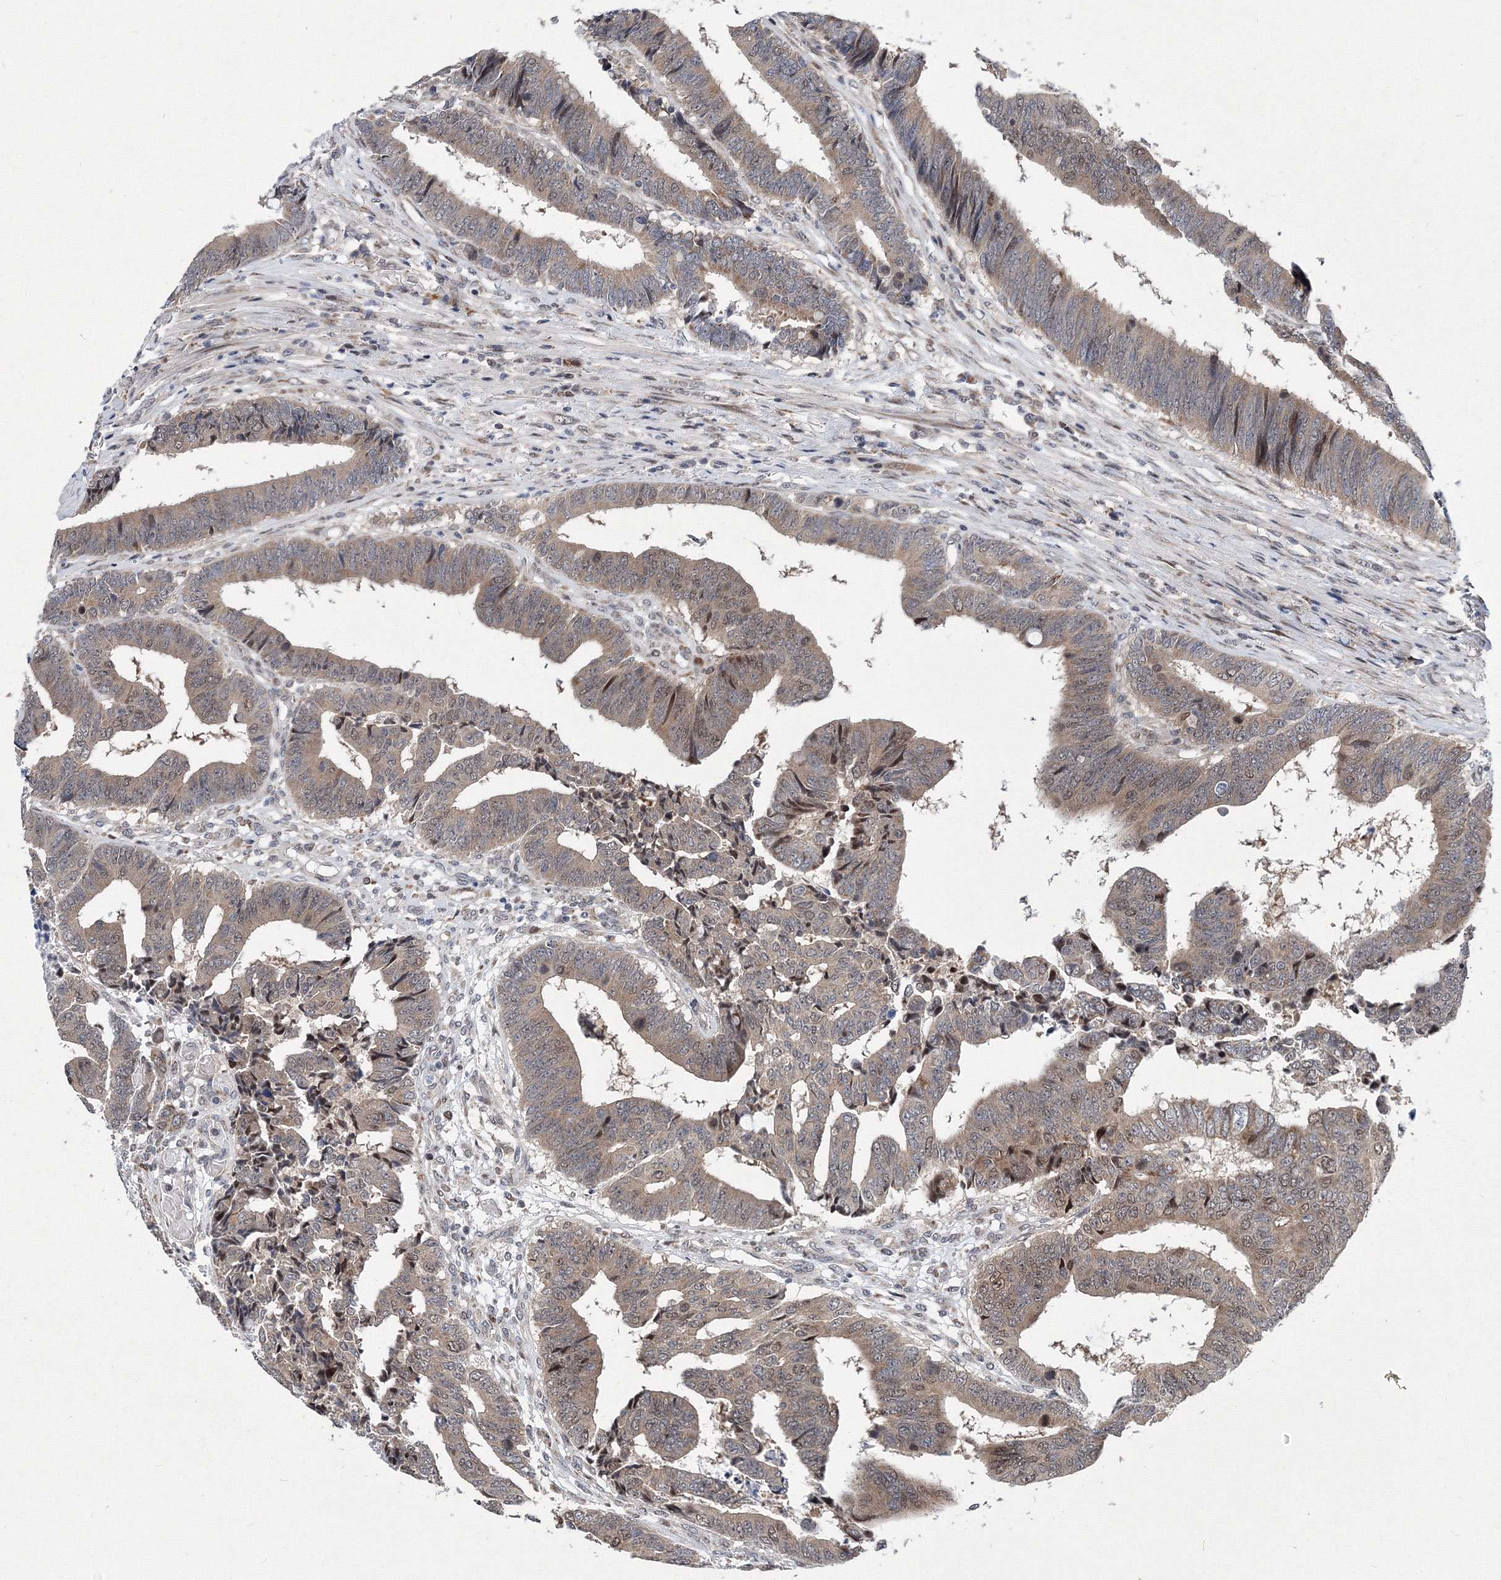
{"staining": {"intensity": "moderate", "quantity": ">75%", "location": "cytoplasmic/membranous"}, "tissue": "colorectal cancer", "cell_type": "Tumor cells", "image_type": "cancer", "snomed": [{"axis": "morphology", "description": "Adenocarcinoma, NOS"}, {"axis": "topography", "description": "Rectum"}], "caption": "A photomicrograph showing moderate cytoplasmic/membranous positivity in approximately >75% of tumor cells in colorectal cancer (adenocarcinoma), as visualized by brown immunohistochemical staining.", "gene": "GPN1", "patient": {"sex": "male", "age": 84}}